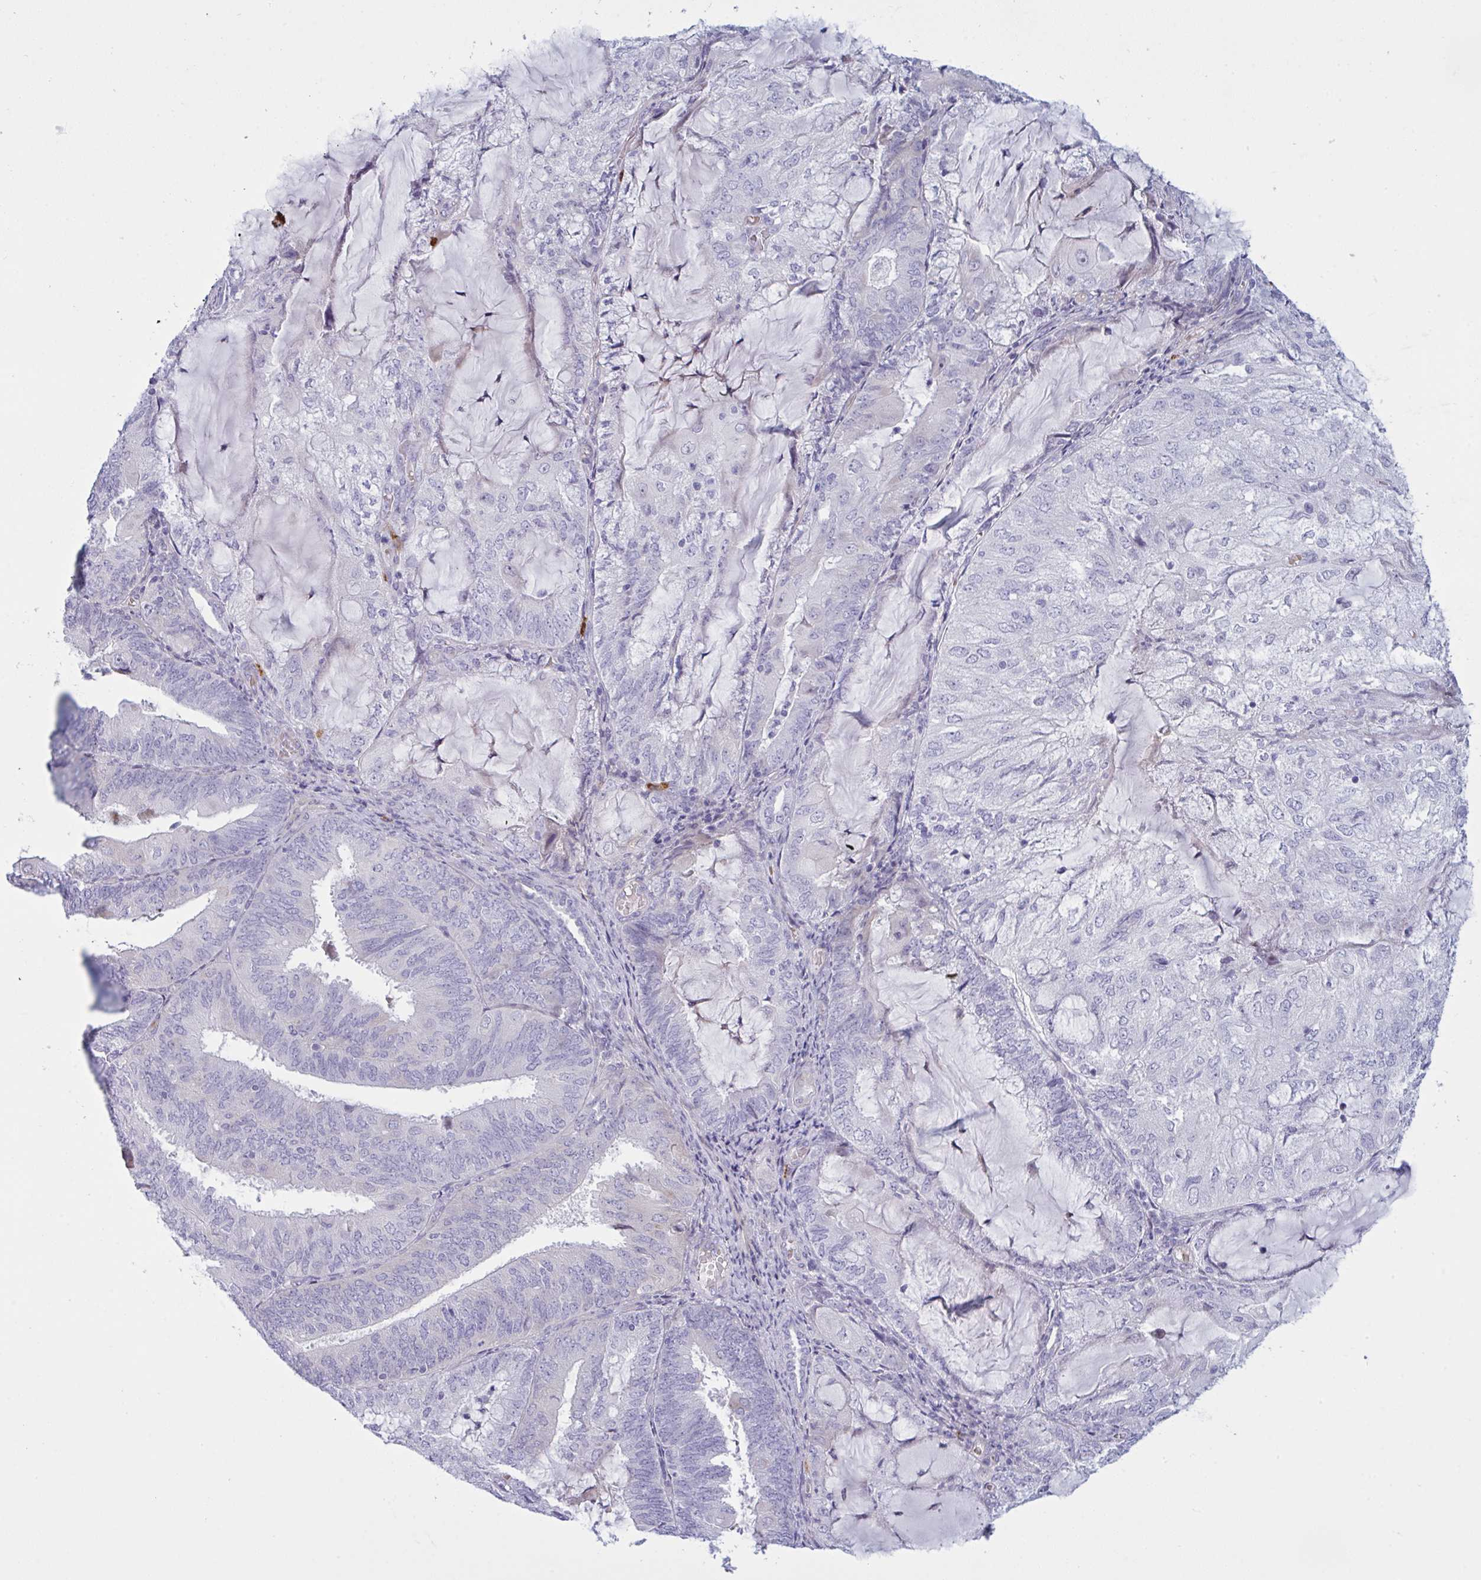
{"staining": {"intensity": "negative", "quantity": "none", "location": "none"}, "tissue": "endometrial cancer", "cell_type": "Tumor cells", "image_type": "cancer", "snomed": [{"axis": "morphology", "description": "Adenocarcinoma, NOS"}, {"axis": "topography", "description": "Endometrium"}], "caption": "This is an immunohistochemistry micrograph of human endometrial cancer (adenocarcinoma). There is no staining in tumor cells.", "gene": "ZNF684", "patient": {"sex": "female", "age": 81}}